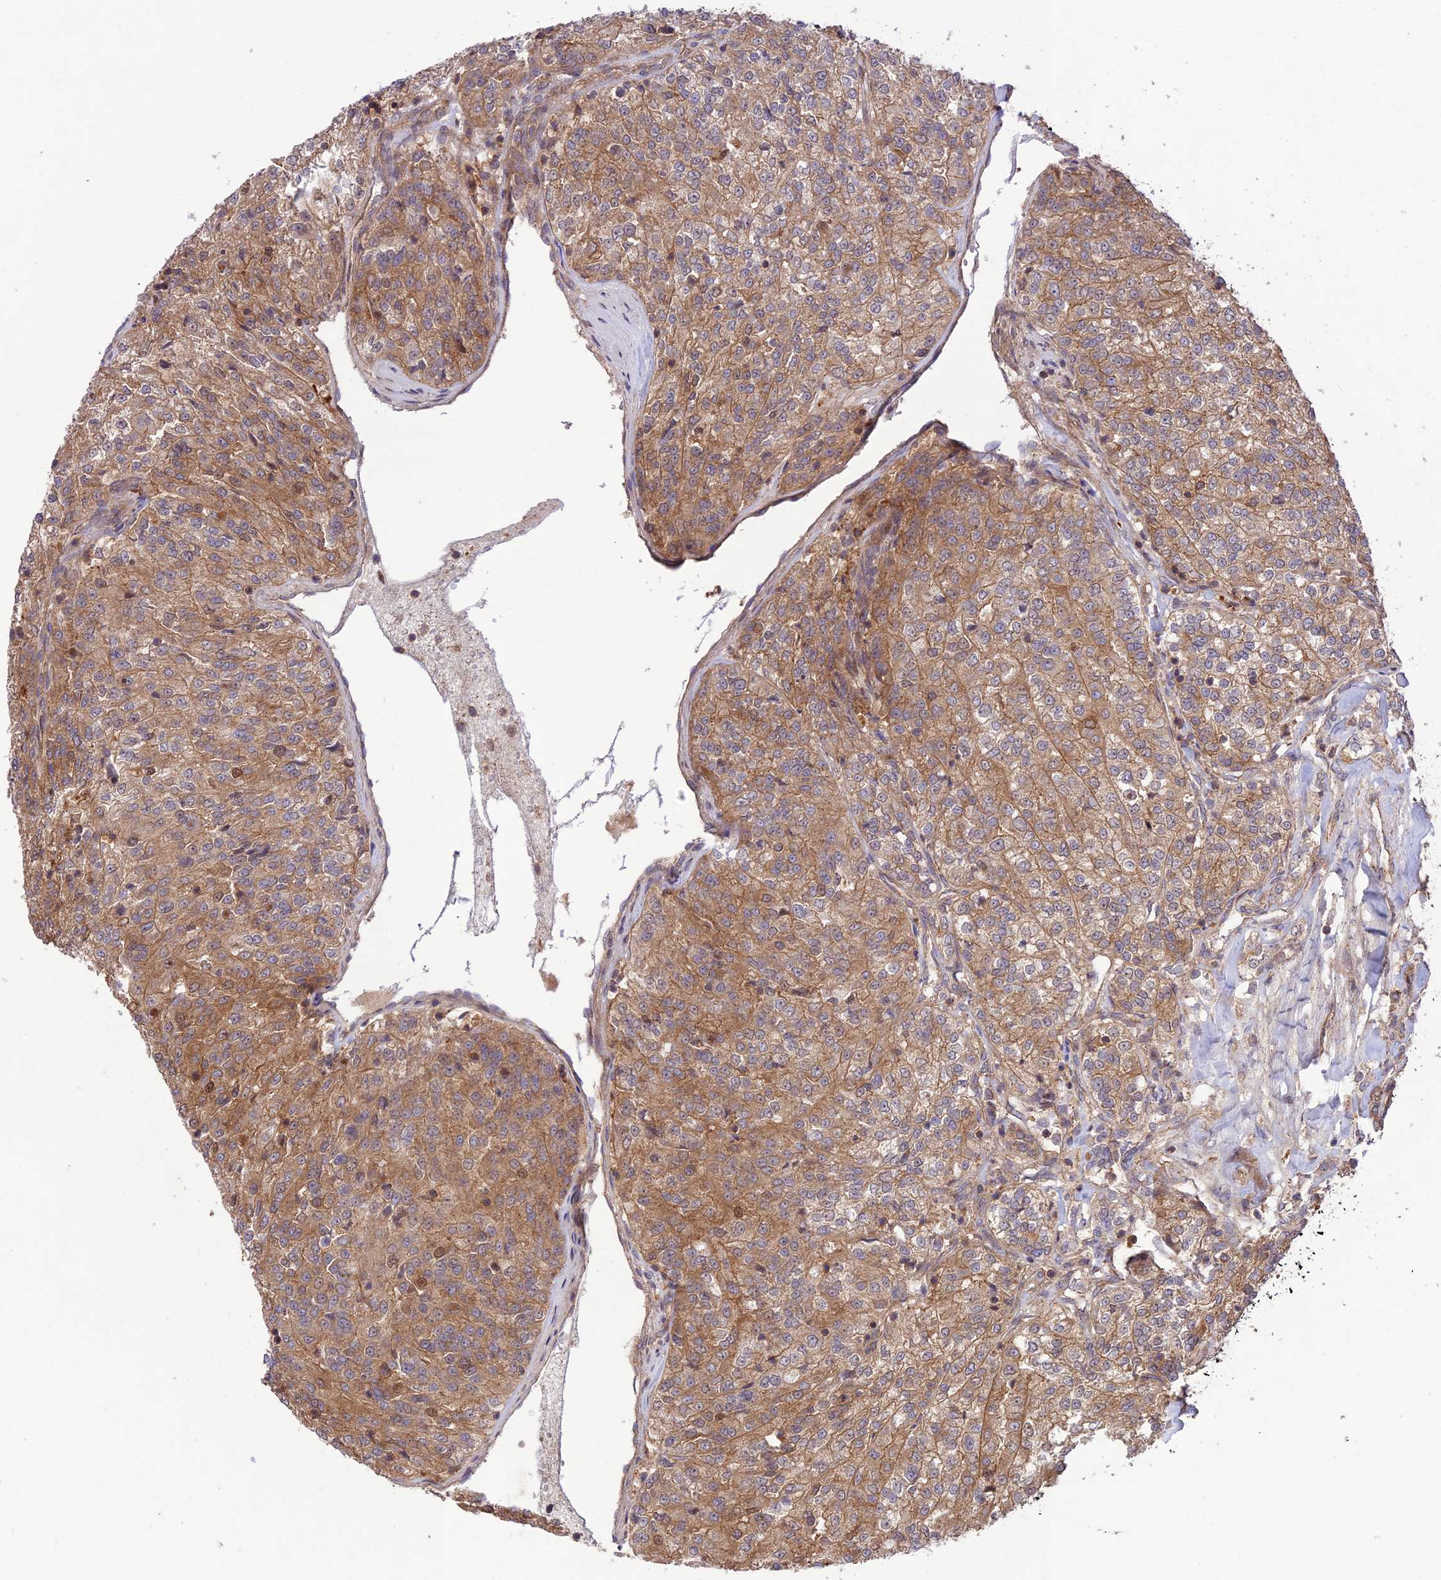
{"staining": {"intensity": "moderate", "quantity": ">75%", "location": "cytoplasmic/membranous"}, "tissue": "renal cancer", "cell_type": "Tumor cells", "image_type": "cancer", "snomed": [{"axis": "morphology", "description": "Adenocarcinoma, NOS"}, {"axis": "topography", "description": "Kidney"}], "caption": "A brown stain highlights moderate cytoplasmic/membranous expression of a protein in adenocarcinoma (renal) tumor cells. (brown staining indicates protein expression, while blue staining denotes nuclei).", "gene": "FCHSD1", "patient": {"sex": "female", "age": 63}}